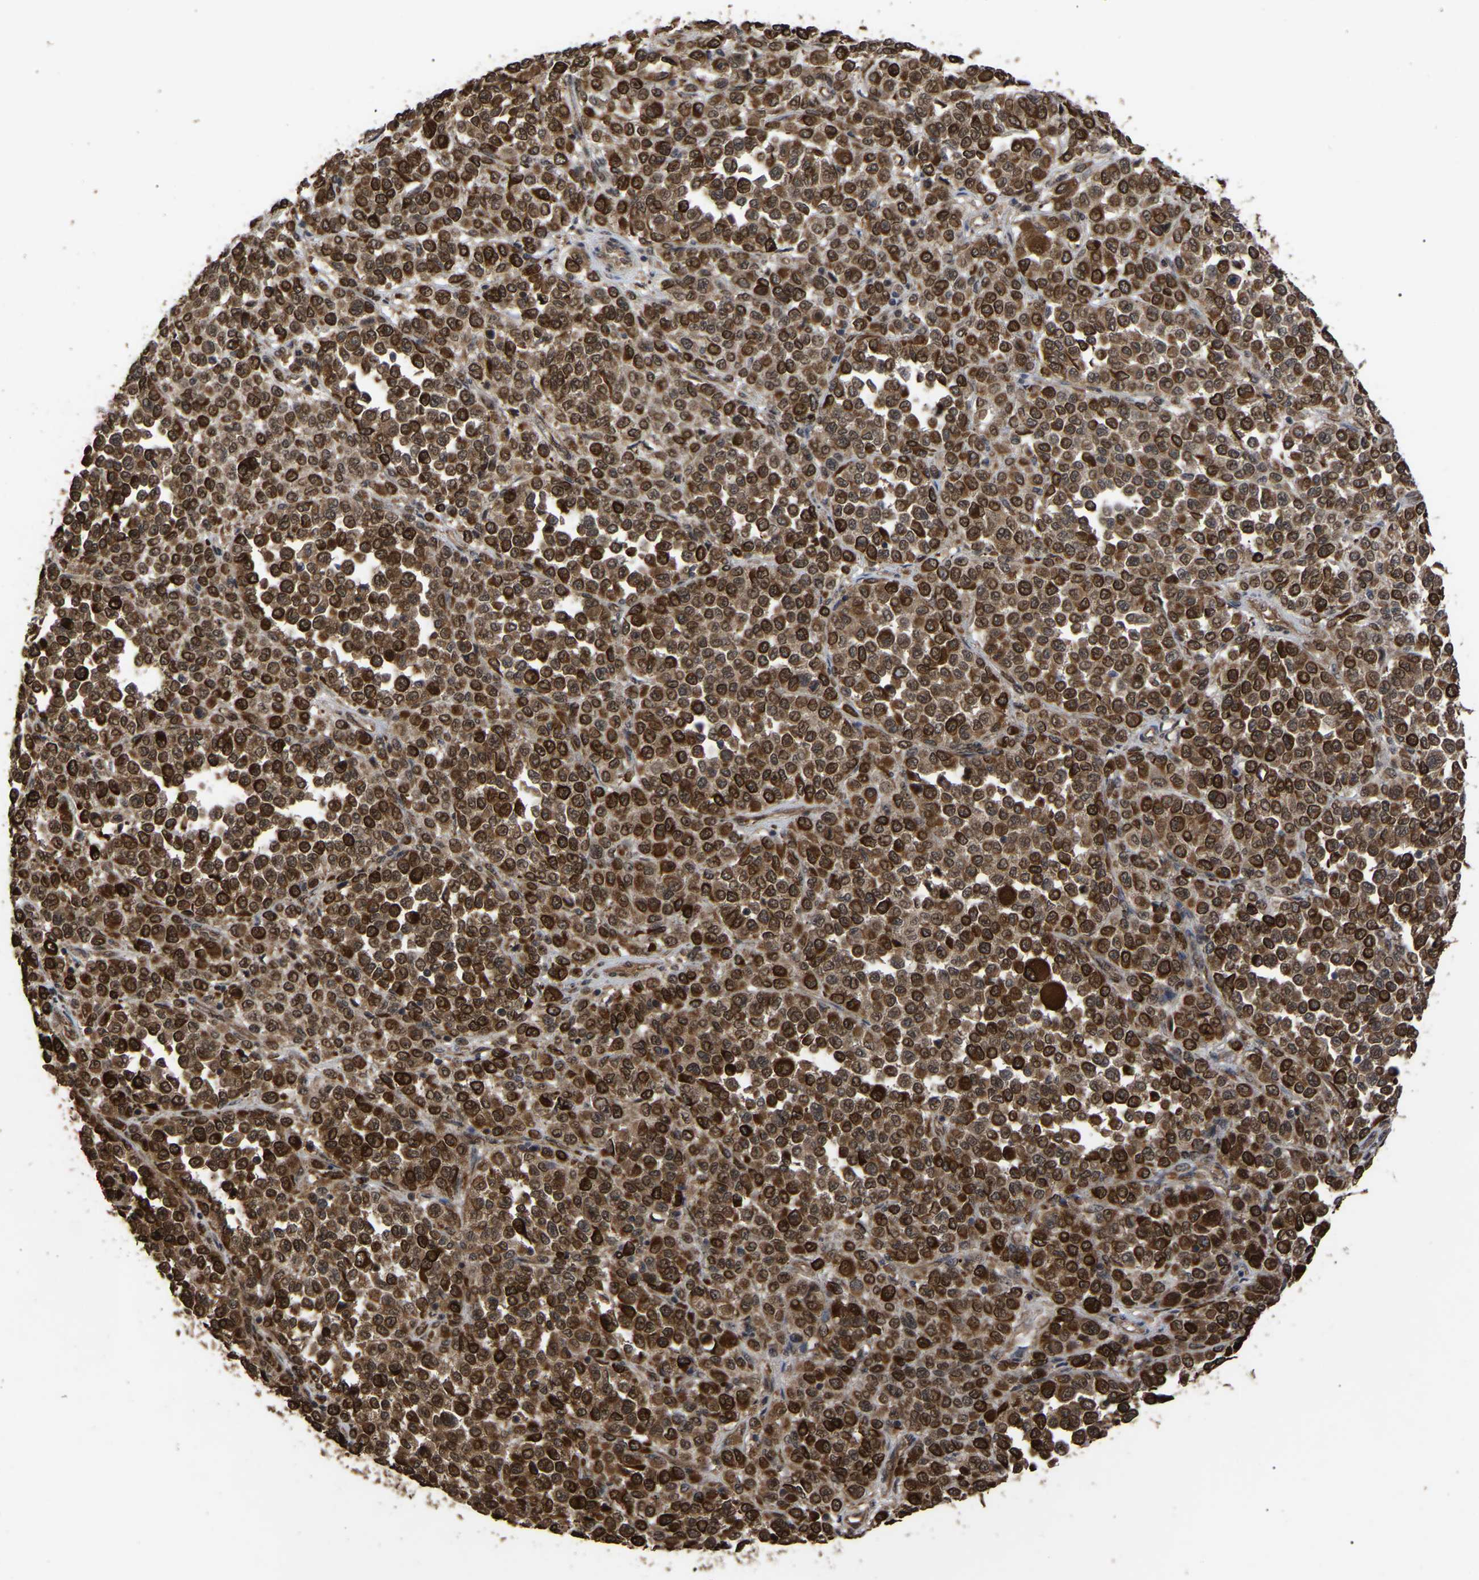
{"staining": {"intensity": "strong", "quantity": ">75%", "location": "cytoplasmic/membranous,nuclear"}, "tissue": "melanoma", "cell_type": "Tumor cells", "image_type": "cancer", "snomed": [{"axis": "morphology", "description": "Malignant melanoma, Metastatic site"}, {"axis": "topography", "description": "Pancreas"}], "caption": "Protein expression analysis of human malignant melanoma (metastatic site) reveals strong cytoplasmic/membranous and nuclear staining in about >75% of tumor cells. Using DAB (brown) and hematoxylin (blue) stains, captured at high magnification using brightfield microscopy.", "gene": "FAM161B", "patient": {"sex": "female", "age": 30}}